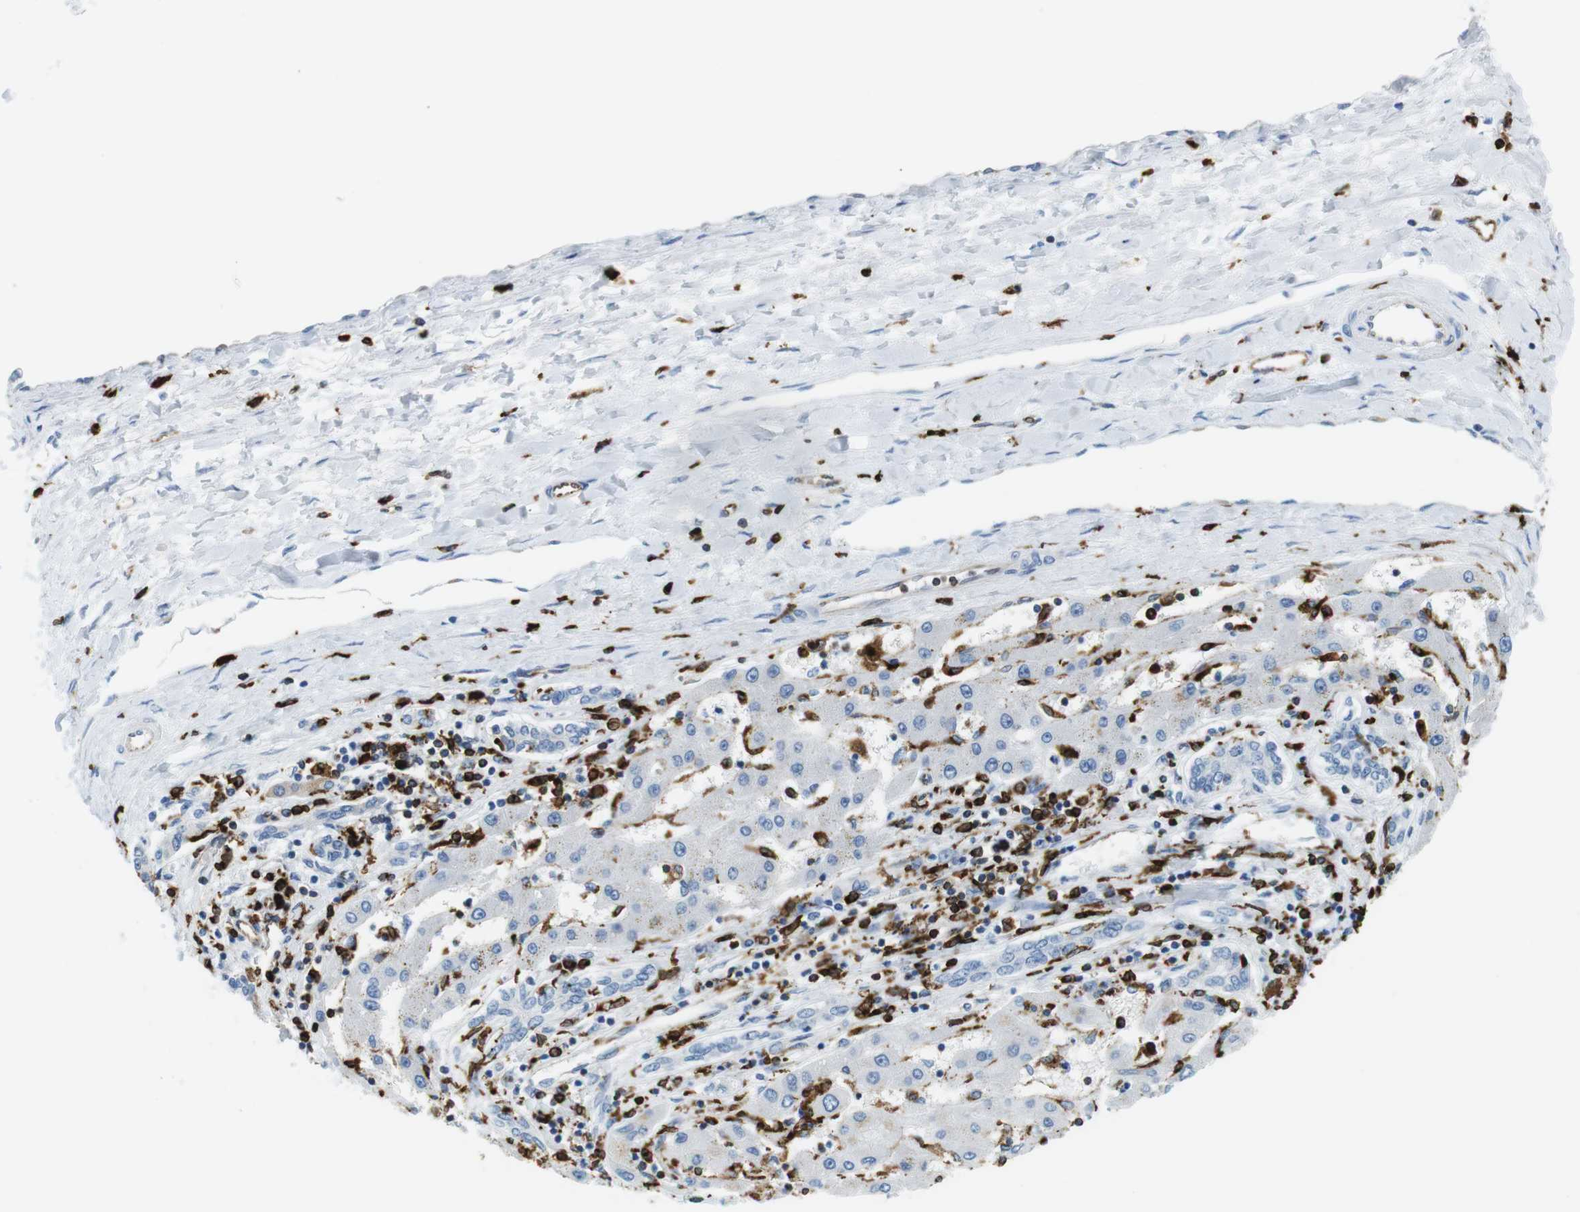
{"staining": {"intensity": "weak", "quantity": "<25%", "location": "cytoplasmic/membranous"}, "tissue": "liver cancer", "cell_type": "Tumor cells", "image_type": "cancer", "snomed": [{"axis": "morphology", "description": "Carcinoma, Hepatocellular, NOS"}, {"axis": "topography", "description": "Liver"}], "caption": "IHC image of neoplastic tissue: human liver cancer (hepatocellular carcinoma) stained with DAB (3,3'-diaminobenzidine) exhibits no significant protein expression in tumor cells. Brightfield microscopy of IHC stained with DAB (3,3'-diaminobenzidine) (brown) and hematoxylin (blue), captured at high magnification.", "gene": "CIITA", "patient": {"sex": "female", "age": 61}}